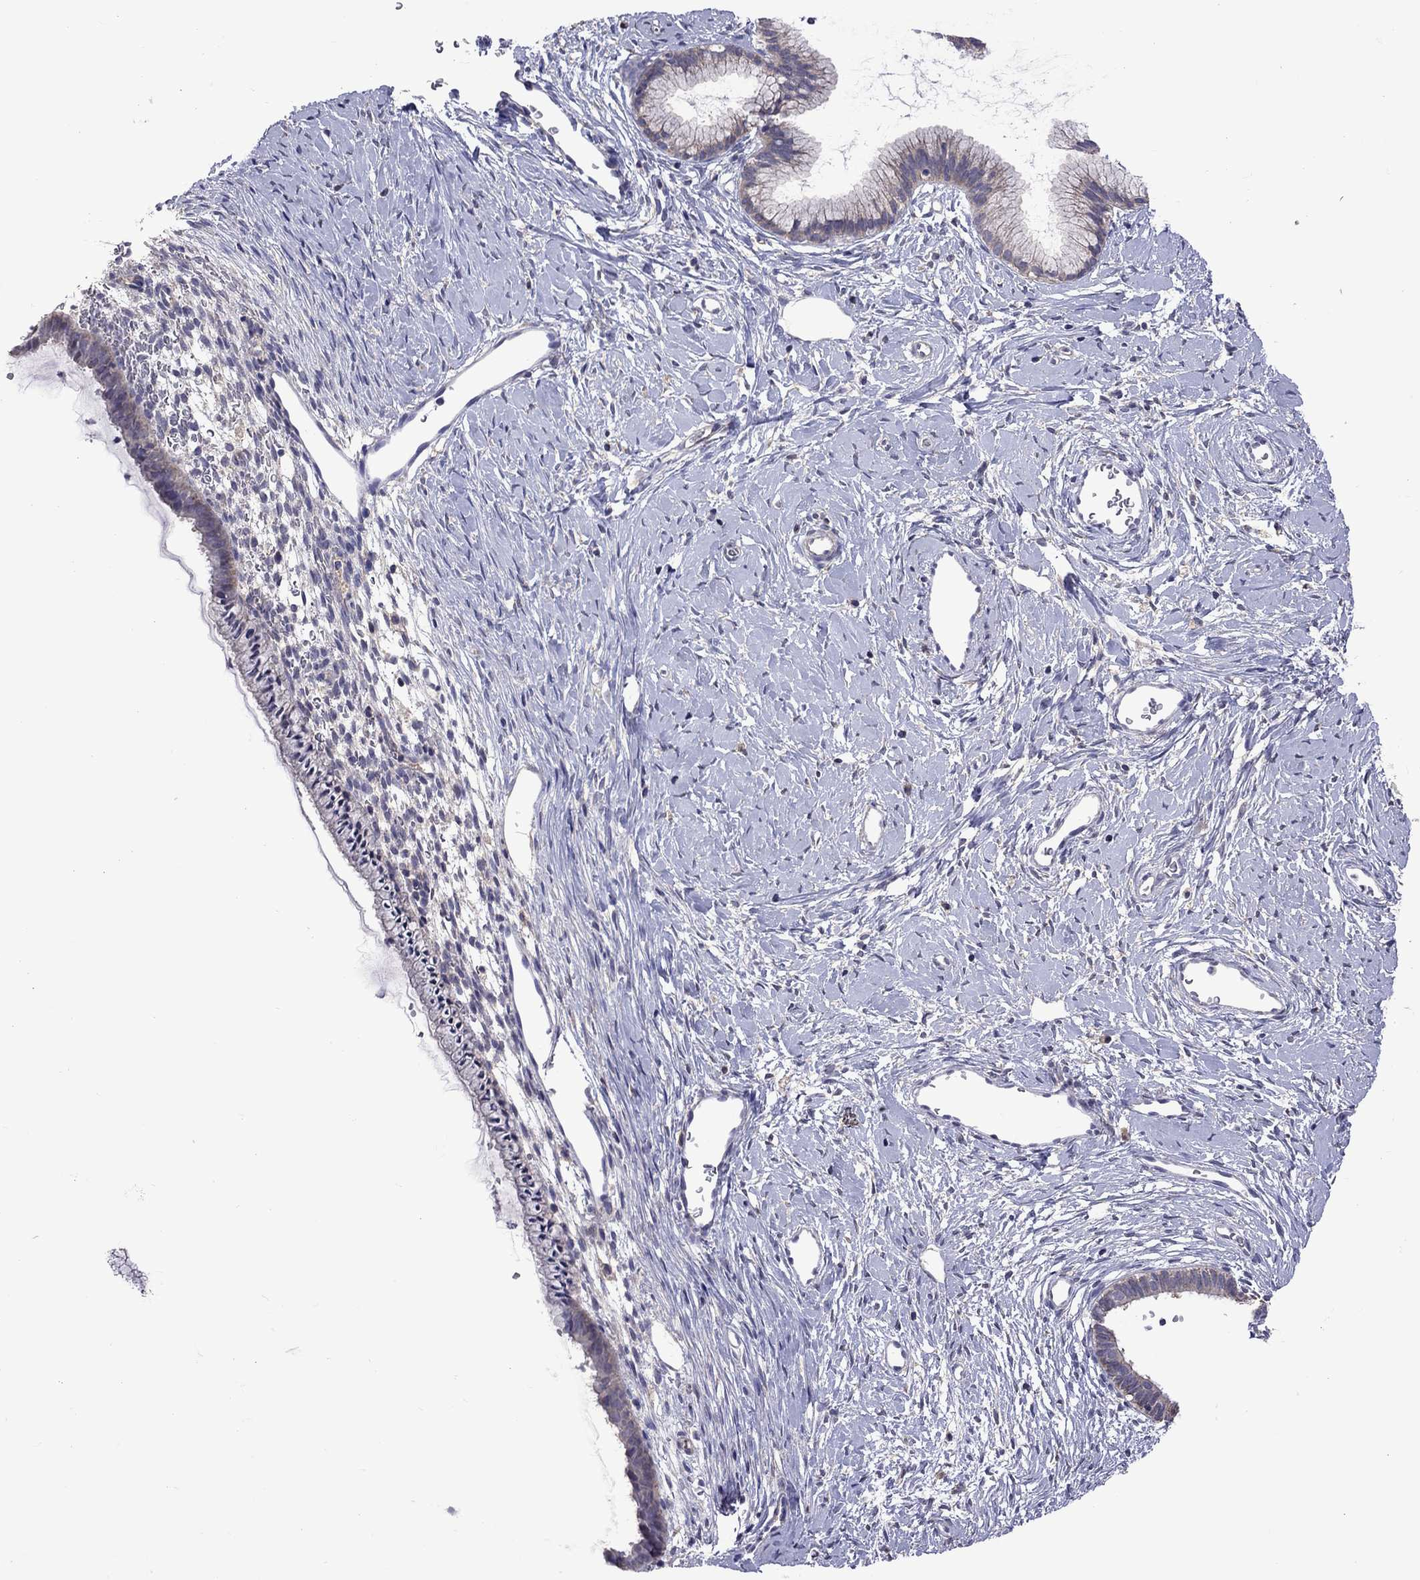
{"staining": {"intensity": "weak", "quantity": "25%-75%", "location": "cytoplasmic/membranous"}, "tissue": "cervix", "cell_type": "Glandular cells", "image_type": "normal", "snomed": [{"axis": "morphology", "description": "Normal tissue, NOS"}, {"axis": "topography", "description": "Cervix"}], "caption": "A brown stain shows weak cytoplasmic/membranous expression of a protein in glandular cells of unremarkable human cervix. Using DAB (3,3'-diaminobenzidine) (brown) and hematoxylin (blue) stains, captured at high magnification using brightfield microscopy.", "gene": "RTP5", "patient": {"sex": "female", "age": 40}}